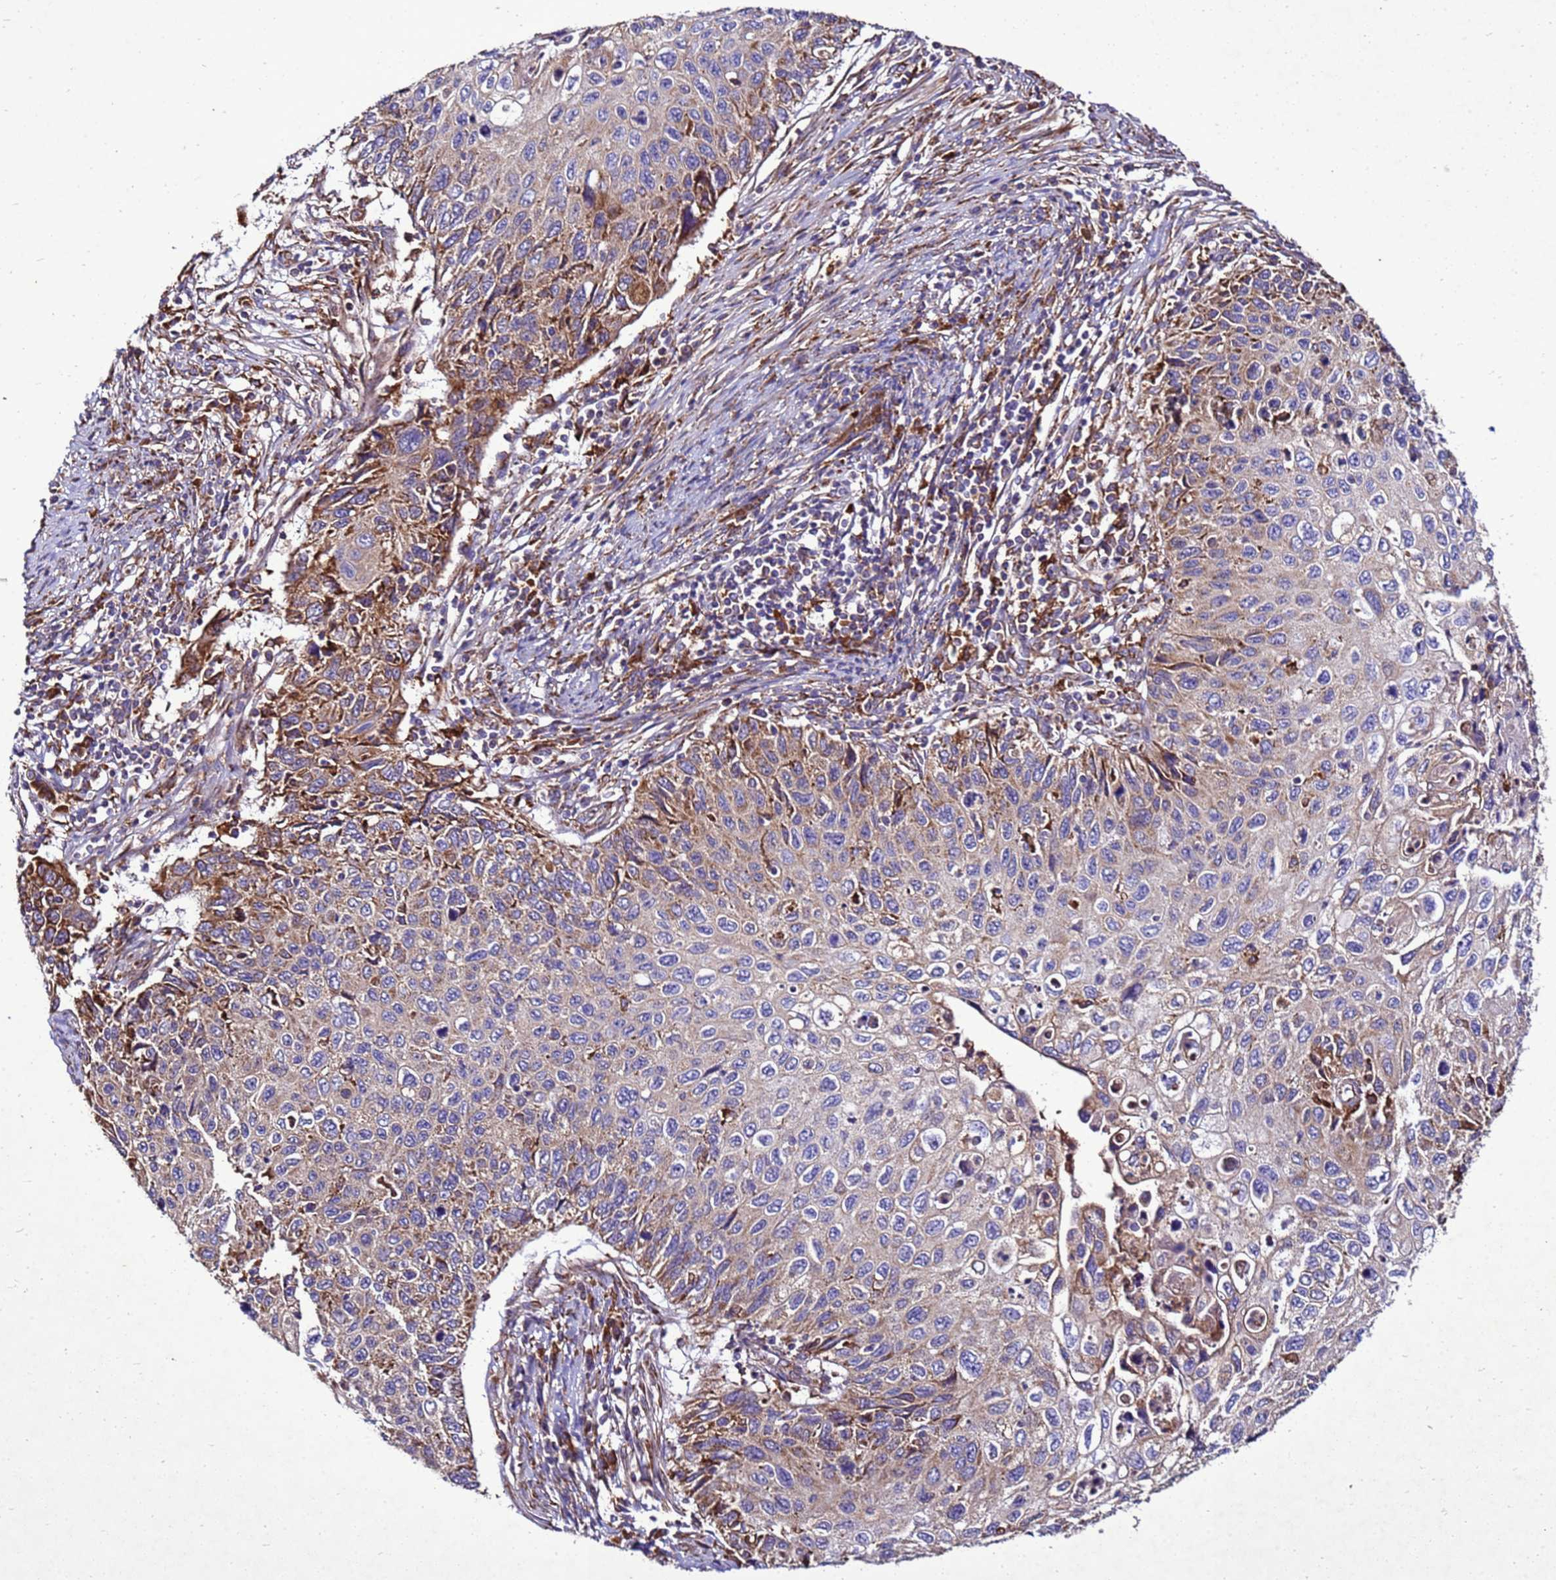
{"staining": {"intensity": "moderate", "quantity": "25%-75%", "location": "cytoplasmic/membranous"}, "tissue": "cervical cancer", "cell_type": "Tumor cells", "image_type": "cancer", "snomed": [{"axis": "morphology", "description": "Squamous cell carcinoma, NOS"}, {"axis": "topography", "description": "Cervix"}], "caption": "Immunohistochemical staining of cervical squamous cell carcinoma demonstrates medium levels of moderate cytoplasmic/membranous expression in approximately 25%-75% of tumor cells.", "gene": "ANTKMT", "patient": {"sex": "female", "age": 70}}